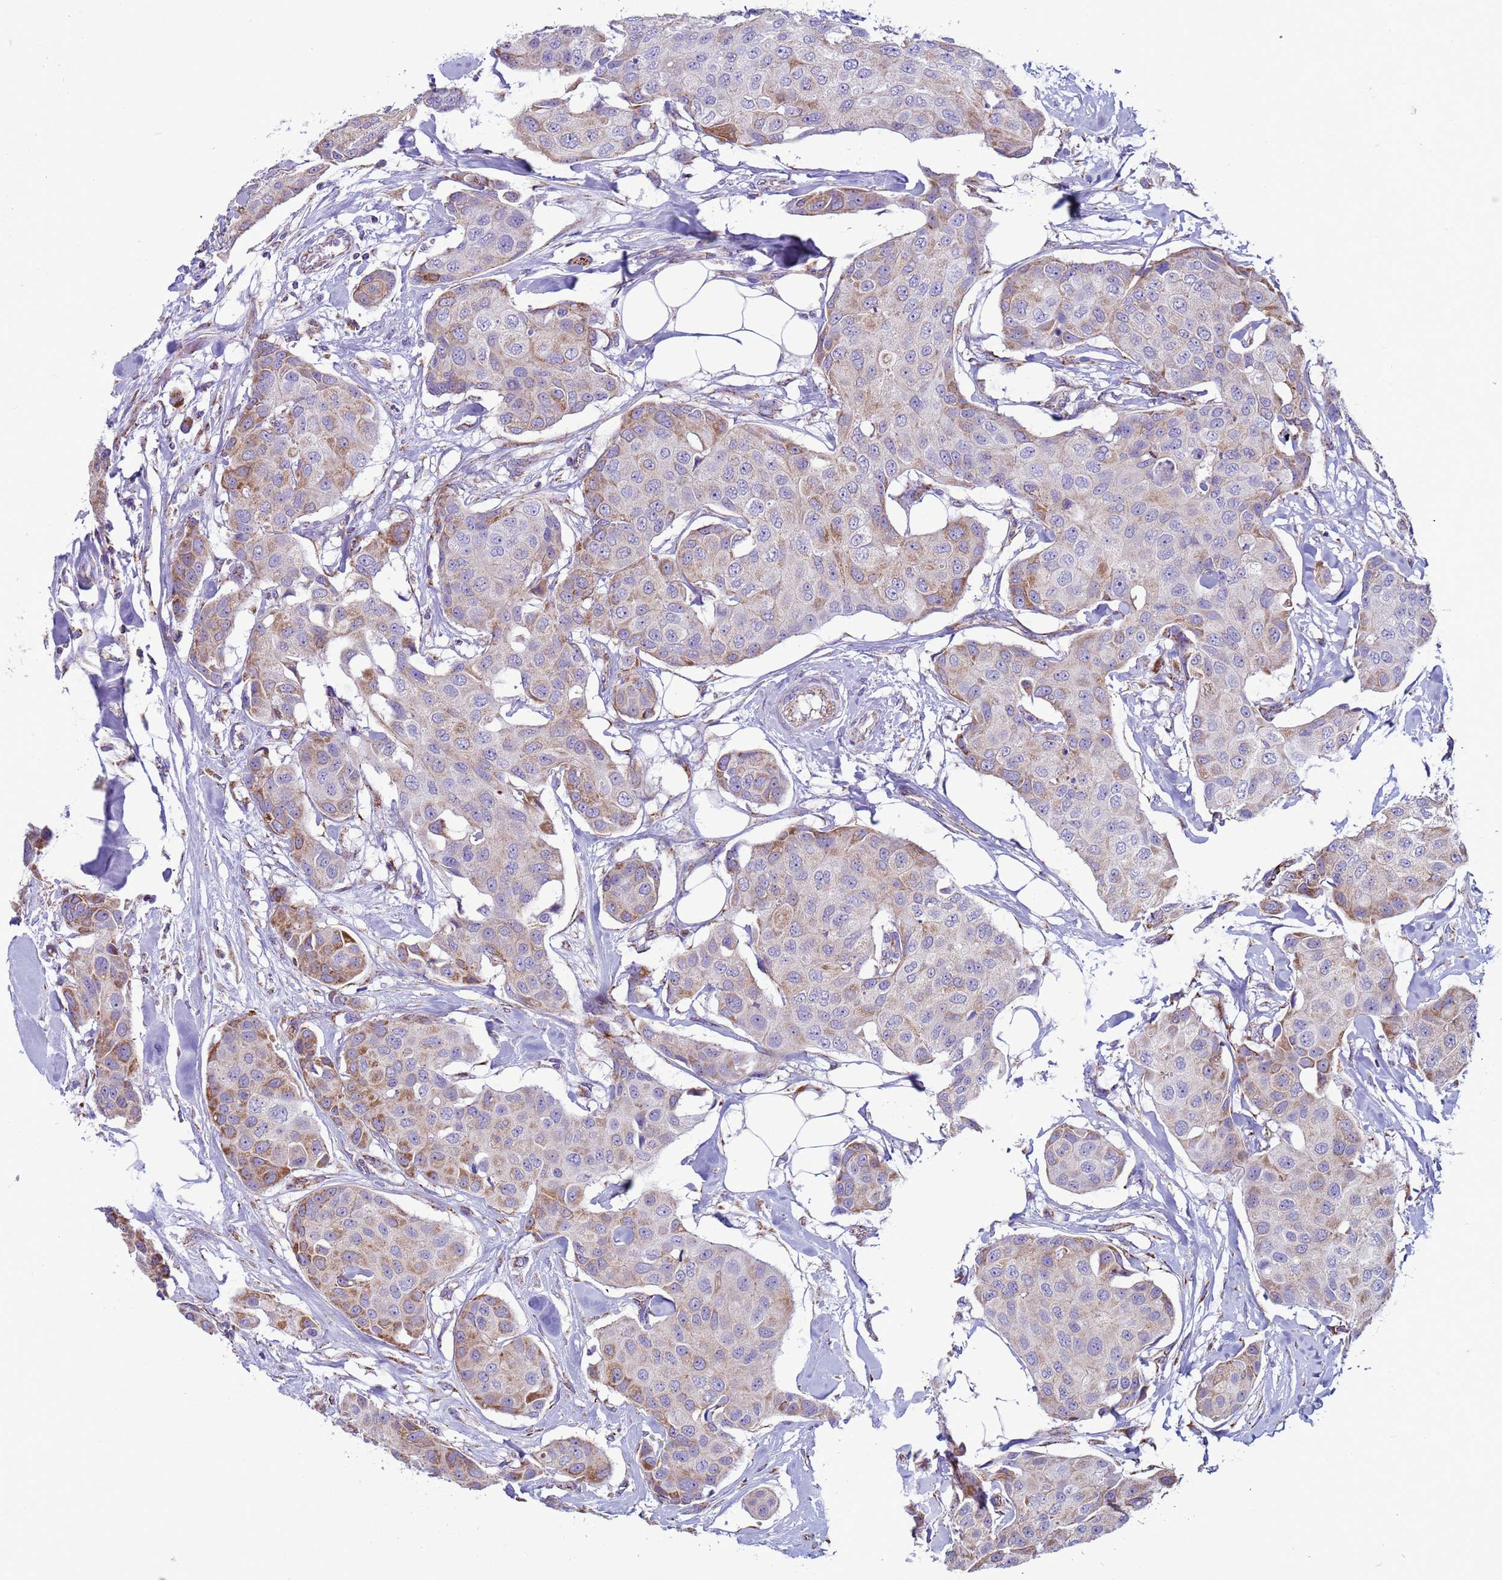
{"staining": {"intensity": "moderate", "quantity": "<25%", "location": "cytoplasmic/membranous"}, "tissue": "breast cancer", "cell_type": "Tumor cells", "image_type": "cancer", "snomed": [{"axis": "morphology", "description": "Duct carcinoma"}, {"axis": "topography", "description": "Breast"}, {"axis": "topography", "description": "Lymph node"}], "caption": "Immunohistochemistry of human breast cancer exhibits low levels of moderate cytoplasmic/membranous positivity in about <25% of tumor cells.", "gene": "NCALD", "patient": {"sex": "female", "age": 80}}